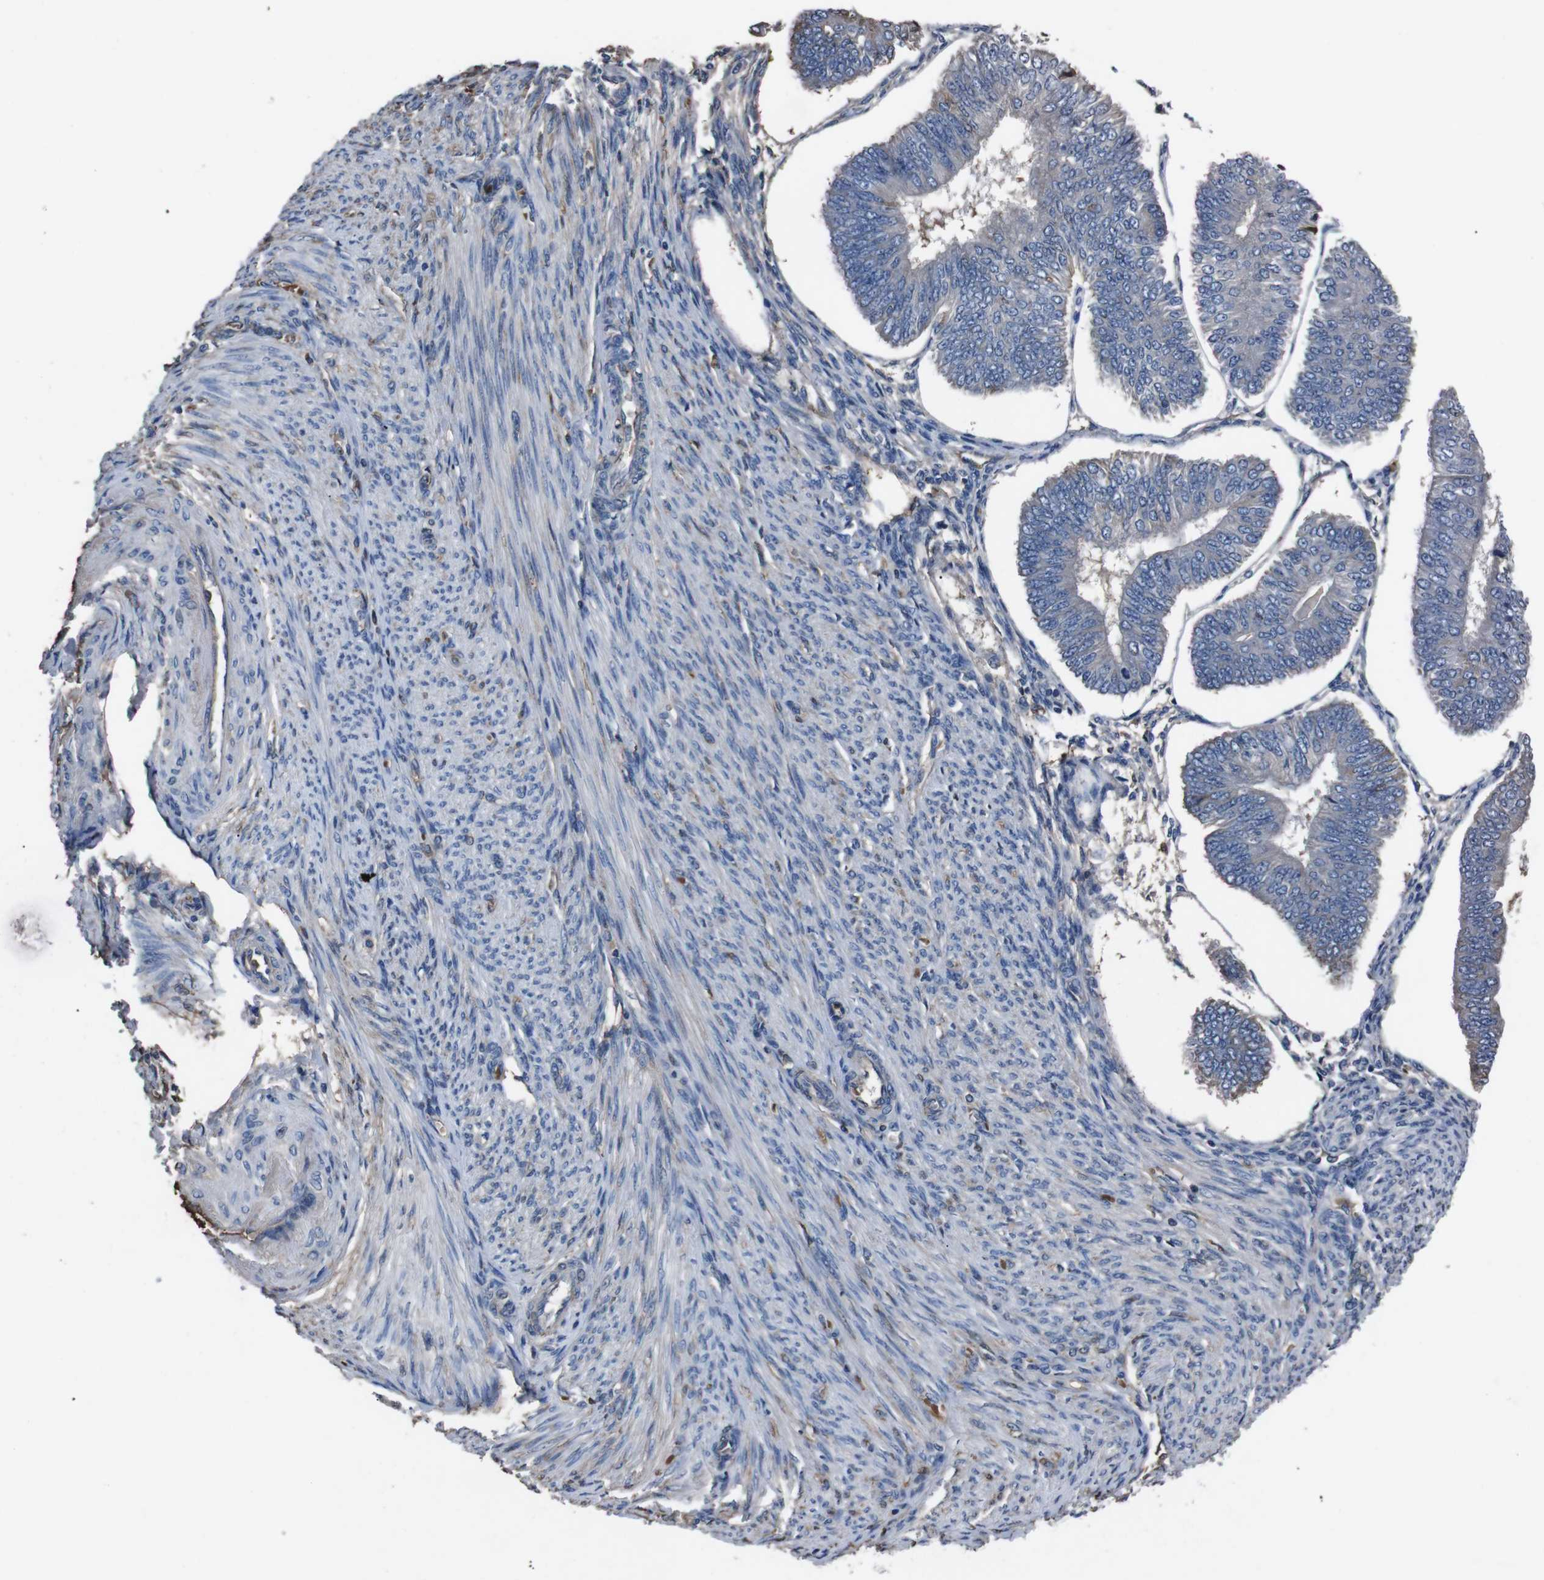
{"staining": {"intensity": "weak", "quantity": "<25%", "location": "cytoplasmic/membranous"}, "tissue": "endometrial cancer", "cell_type": "Tumor cells", "image_type": "cancer", "snomed": [{"axis": "morphology", "description": "Adenocarcinoma, NOS"}, {"axis": "topography", "description": "Endometrium"}], "caption": "Immunohistochemical staining of human endometrial cancer (adenocarcinoma) displays no significant expression in tumor cells.", "gene": "LEP", "patient": {"sex": "female", "age": 58}}